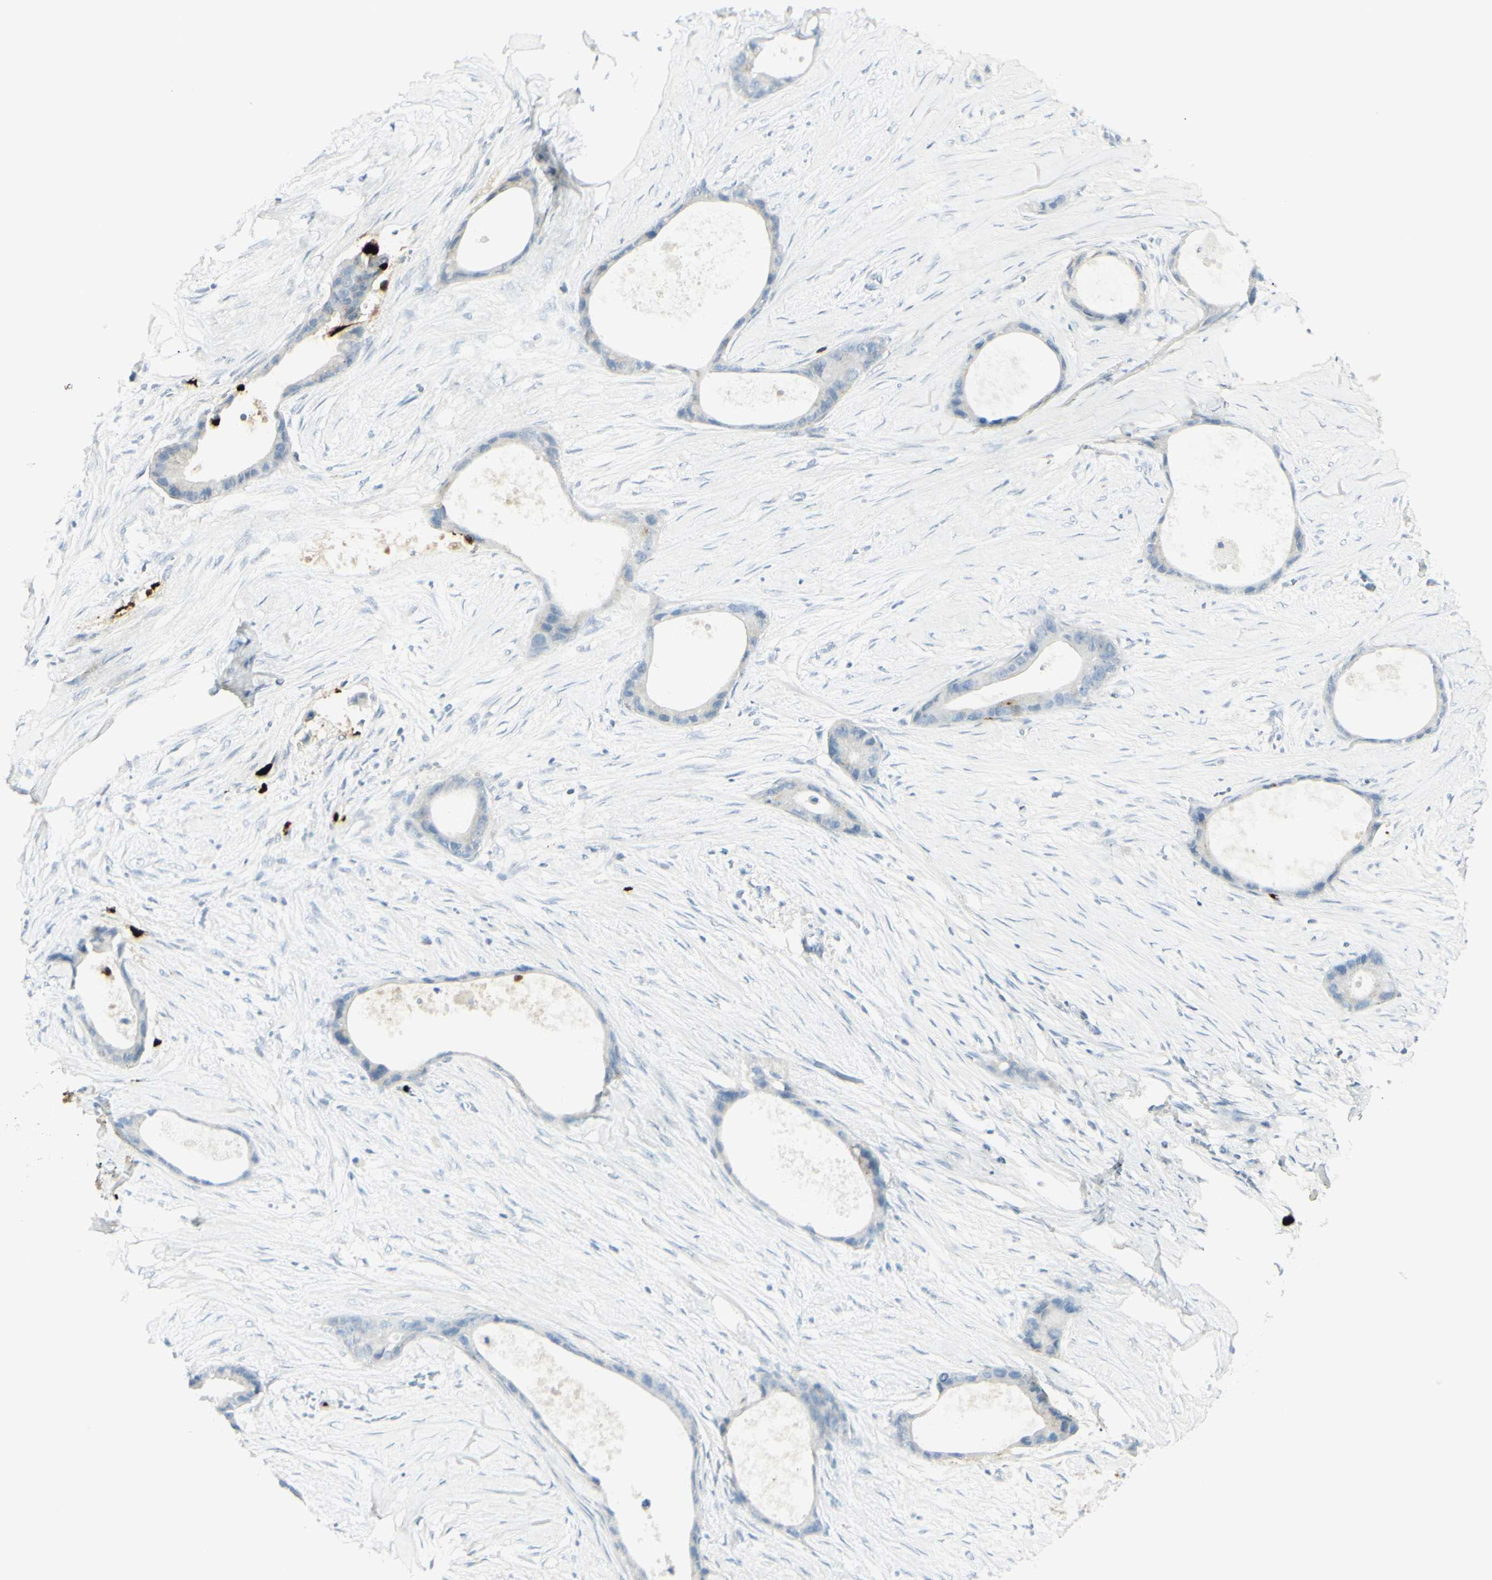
{"staining": {"intensity": "negative", "quantity": "none", "location": "none"}, "tissue": "liver cancer", "cell_type": "Tumor cells", "image_type": "cancer", "snomed": [{"axis": "morphology", "description": "Cholangiocarcinoma"}, {"axis": "topography", "description": "Liver"}], "caption": "There is no significant positivity in tumor cells of cholangiocarcinoma (liver).", "gene": "MDK", "patient": {"sex": "female", "age": 55}}